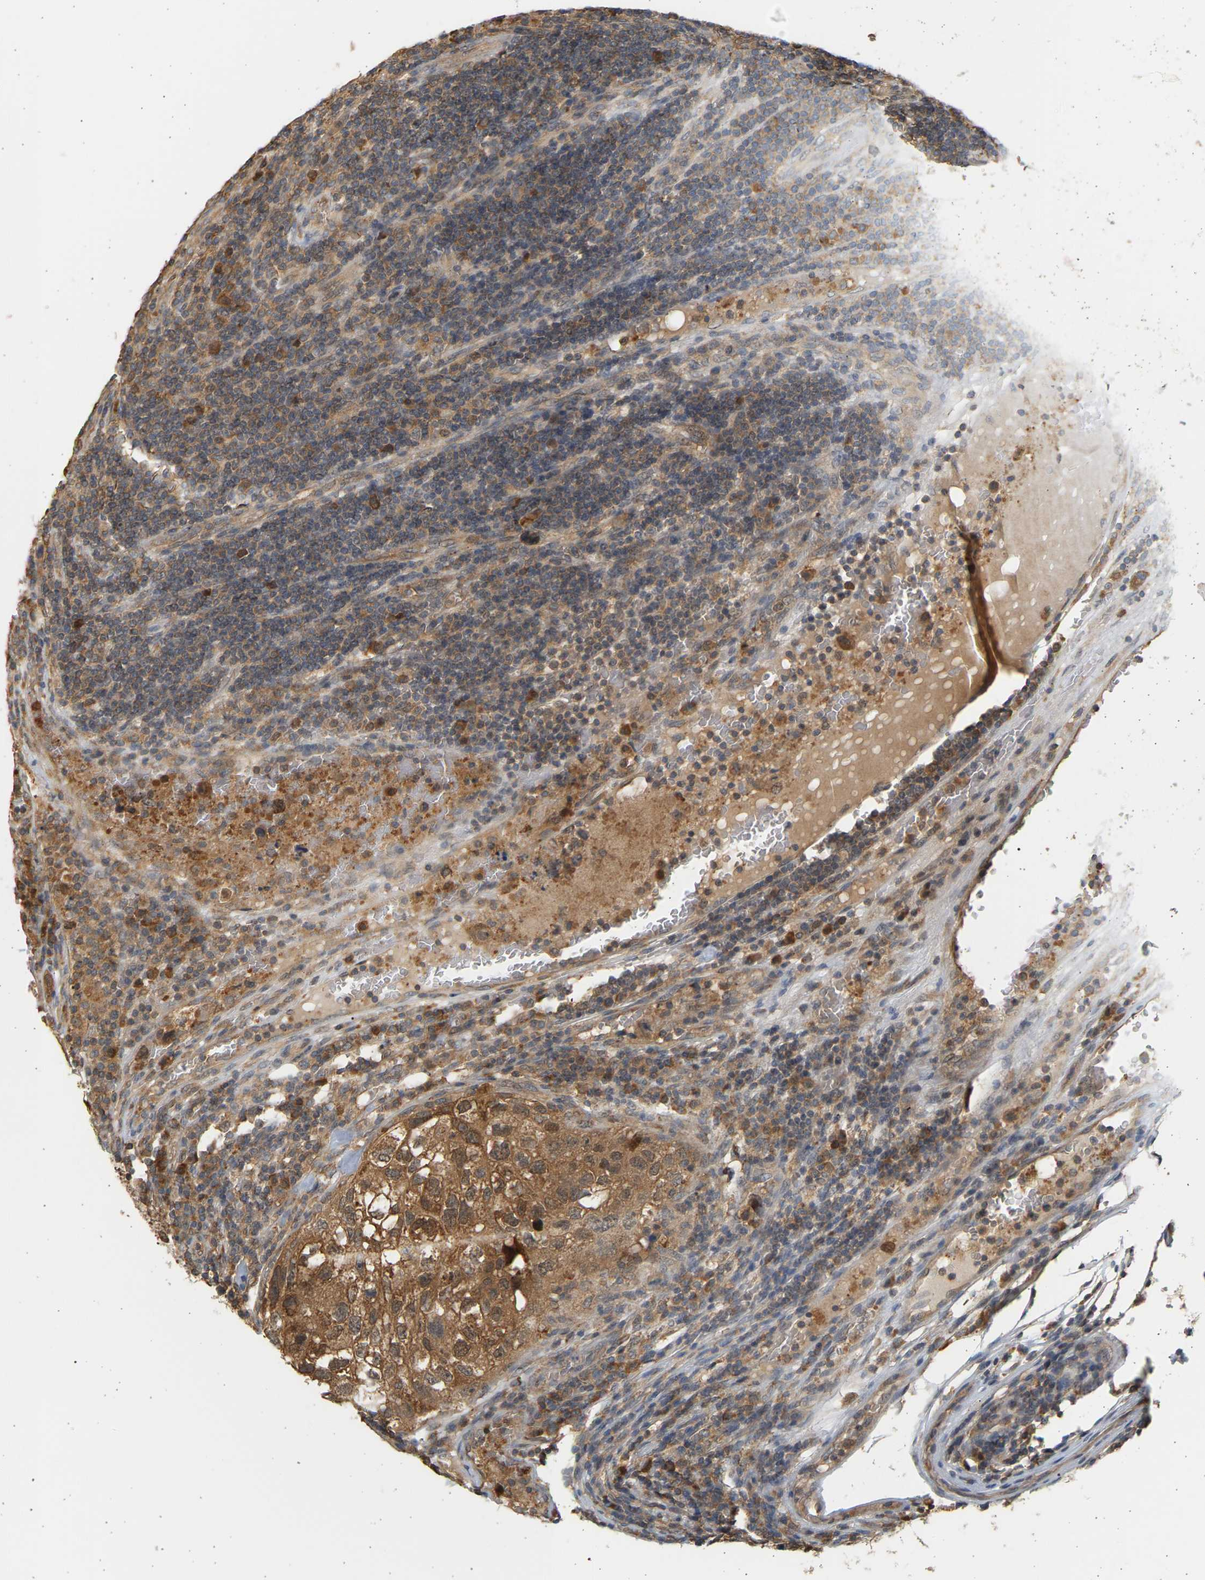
{"staining": {"intensity": "moderate", "quantity": ">75%", "location": "cytoplasmic/membranous,nuclear"}, "tissue": "urothelial cancer", "cell_type": "Tumor cells", "image_type": "cancer", "snomed": [{"axis": "morphology", "description": "Urothelial carcinoma, High grade"}, {"axis": "topography", "description": "Lymph node"}, {"axis": "topography", "description": "Urinary bladder"}], "caption": "Urothelial cancer was stained to show a protein in brown. There is medium levels of moderate cytoplasmic/membranous and nuclear expression in about >75% of tumor cells.", "gene": "B4GALT6", "patient": {"sex": "male", "age": 51}}